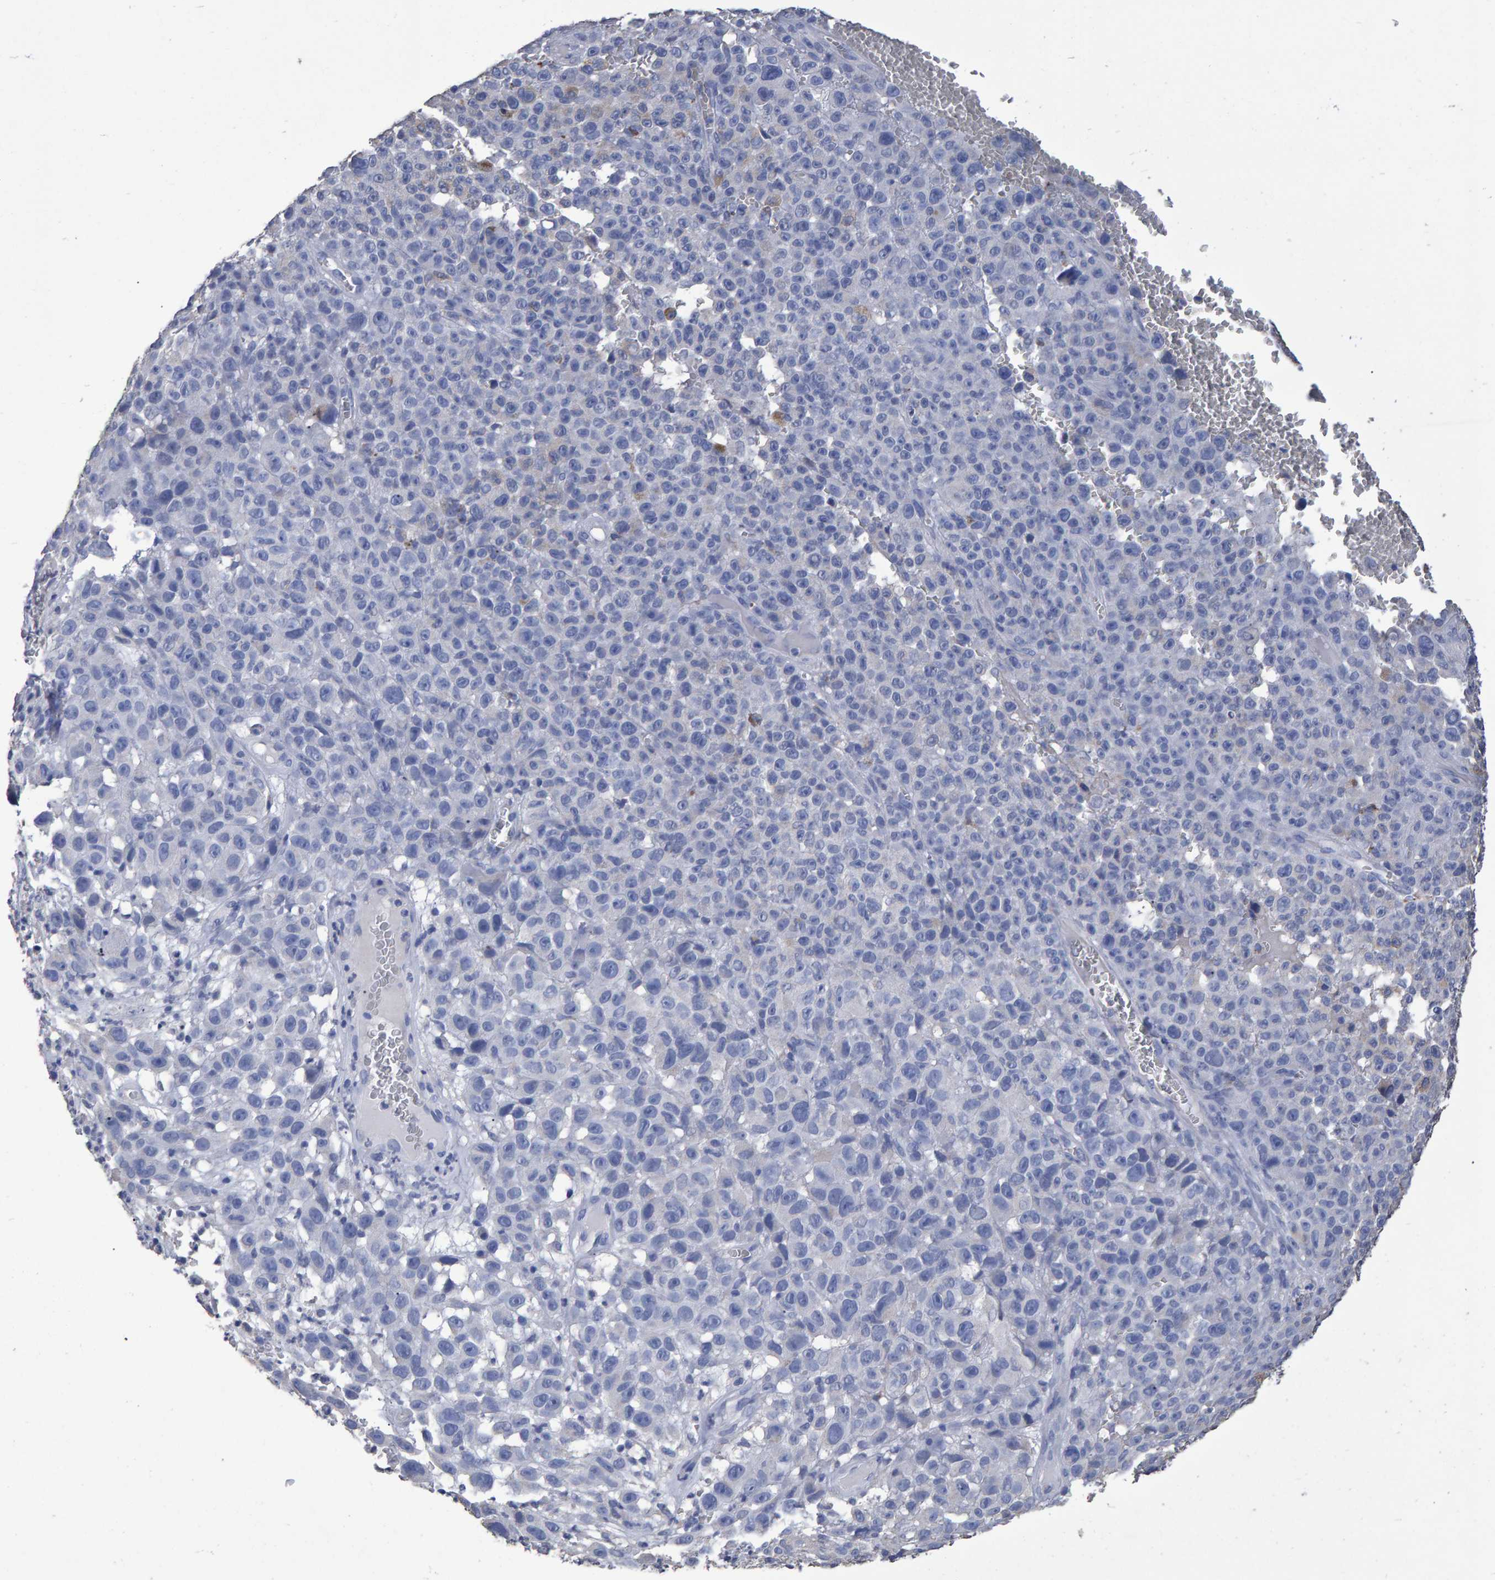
{"staining": {"intensity": "negative", "quantity": "none", "location": "none"}, "tissue": "melanoma", "cell_type": "Tumor cells", "image_type": "cancer", "snomed": [{"axis": "morphology", "description": "Malignant melanoma, NOS"}, {"axis": "topography", "description": "Skin"}], "caption": "Human melanoma stained for a protein using immunohistochemistry (IHC) reveals no positivity in tumor cells.", "gene": "HEMGN", "patient": {"sex": "female", "age": 82}}